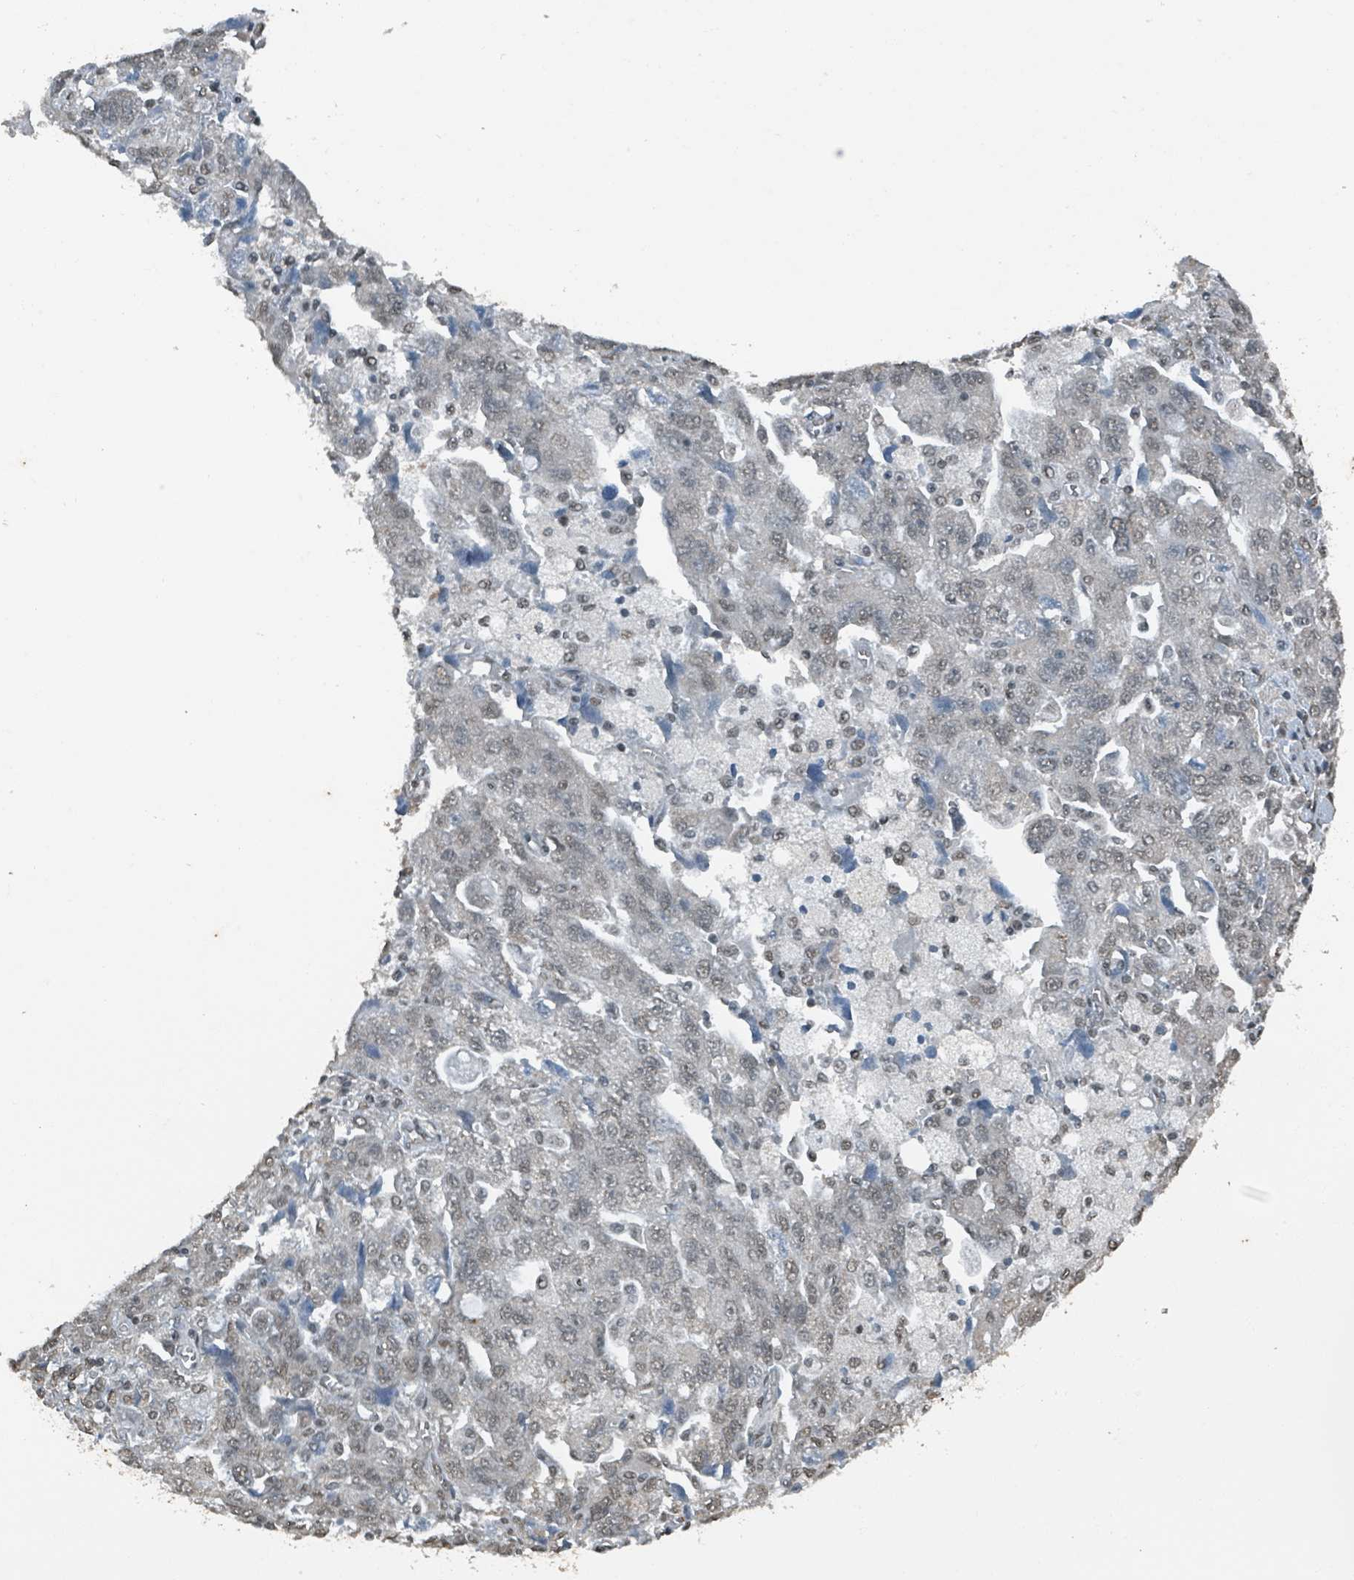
{"staining": {"intensity": "weak", "quantity": ">75%", "location": "nuclear"}, "tissue": "ovarian cancer", "cell_type": "Tumor cells", "image_type": "cancer", "snomed": [{"axis": "morphology", "description": "Carcinoma, NOS"}, {"axis": "morphology", "description": "Cystadenocarcinoma, serous, NOS"}, {"axis": "topography", "description": "Ovary"}], "caption": "IHC image of neoplastic tissue: human ovarian carcinoma stained using immunohistochemistry reveals low levels of weak protein expression localized specifically in the nuclear of tumor cells, appearing as a nuclear brown color.", "gene": "PHIP", "patient": {"sex": "female", "age": 69}}